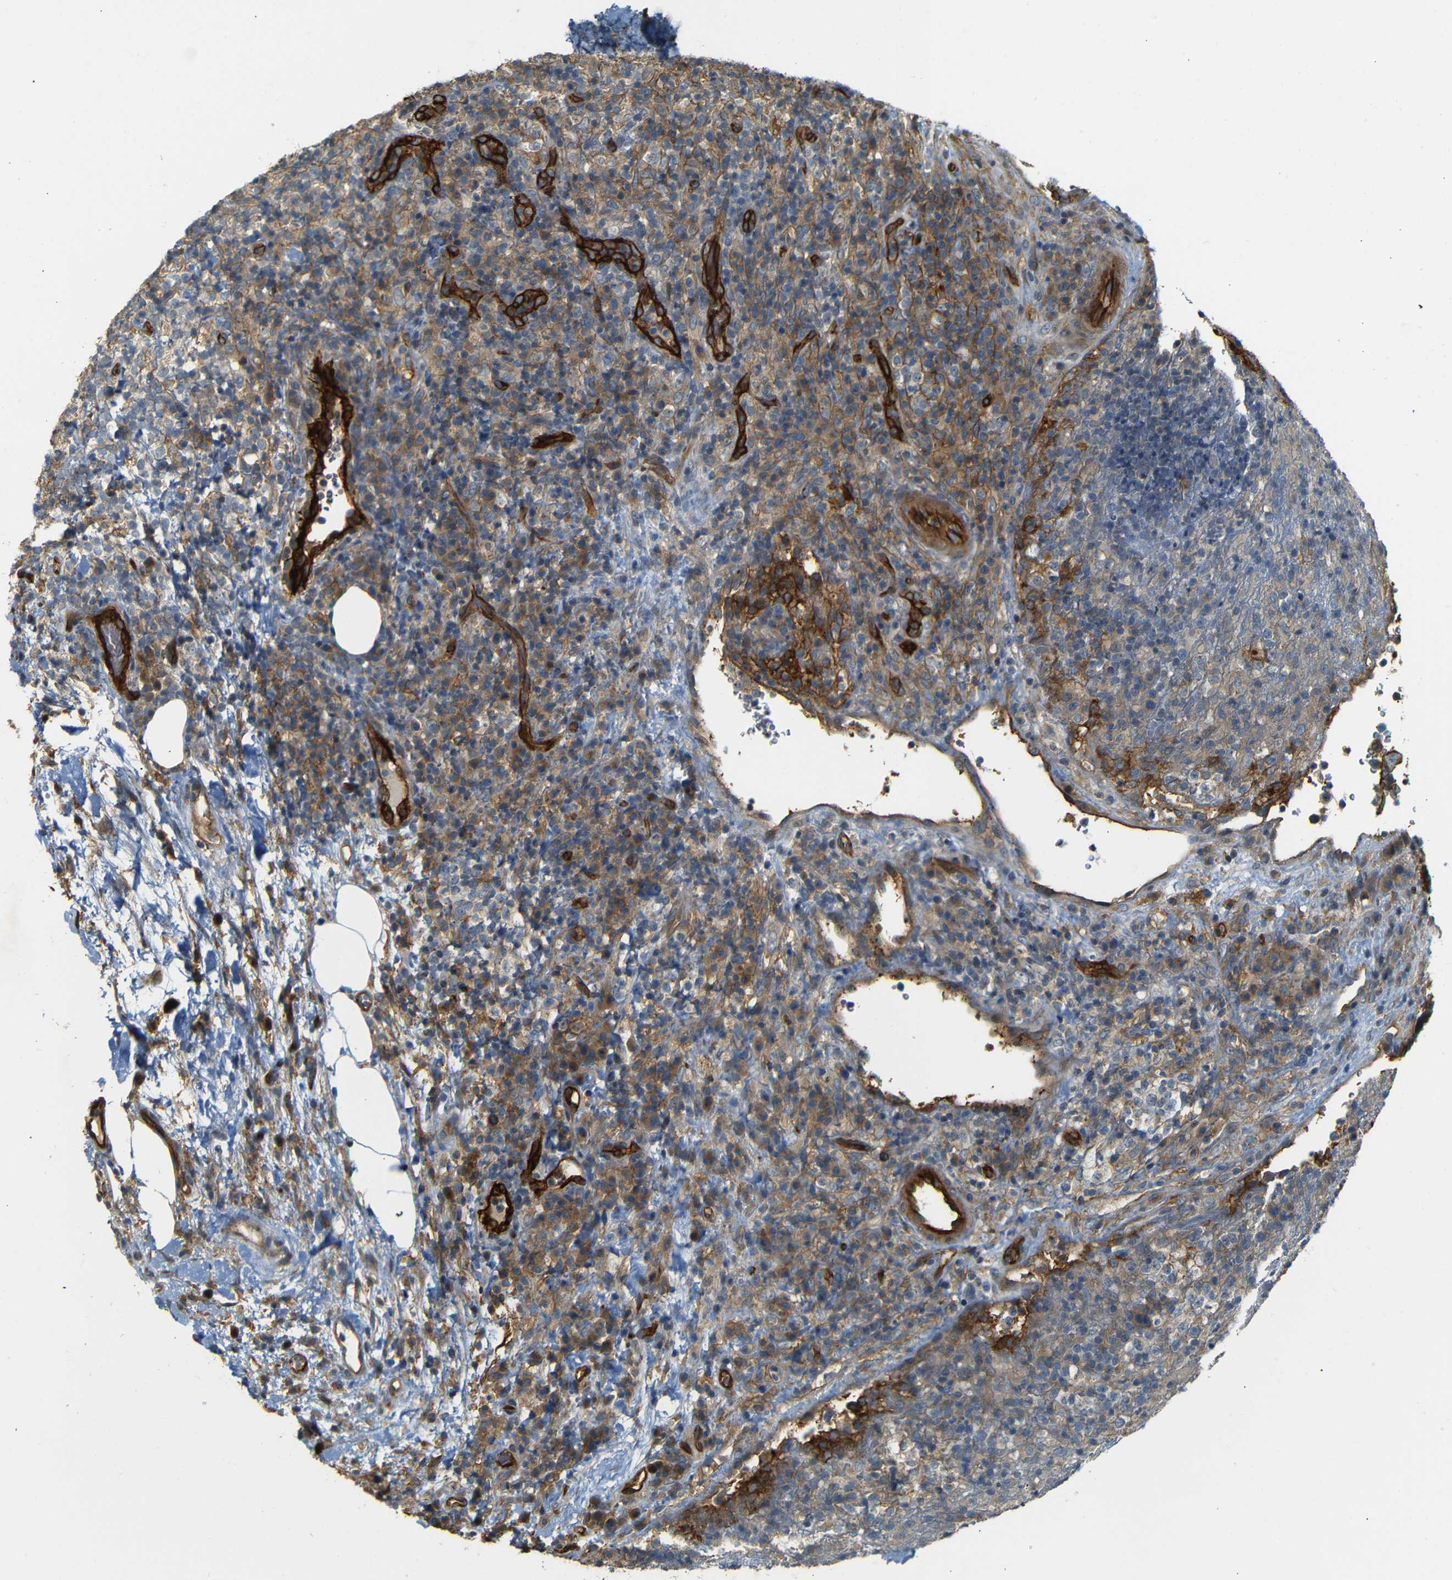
{"staining": {"intensity": "strong", "quantity": "<25%", "location": "cytoplasmic/membranous"}, "tissue": "lymphoma", "cell_type": "Tumor cells", "image_type": "cancer", "snomed": [{"axis": "morphology", "description": "Malignant lymphoma, non-Hodgkin's type, High grade"}, {"axis": "topography", "description": "Lymph node"}], "caption": "DAB immunohistochemical staining of lymphoma shows strong cytoplasmic/membranous protein positivity in about <25% of tumor cells.", "gene": "RELL1", "patient": {"sex": "female", "age": 76}}